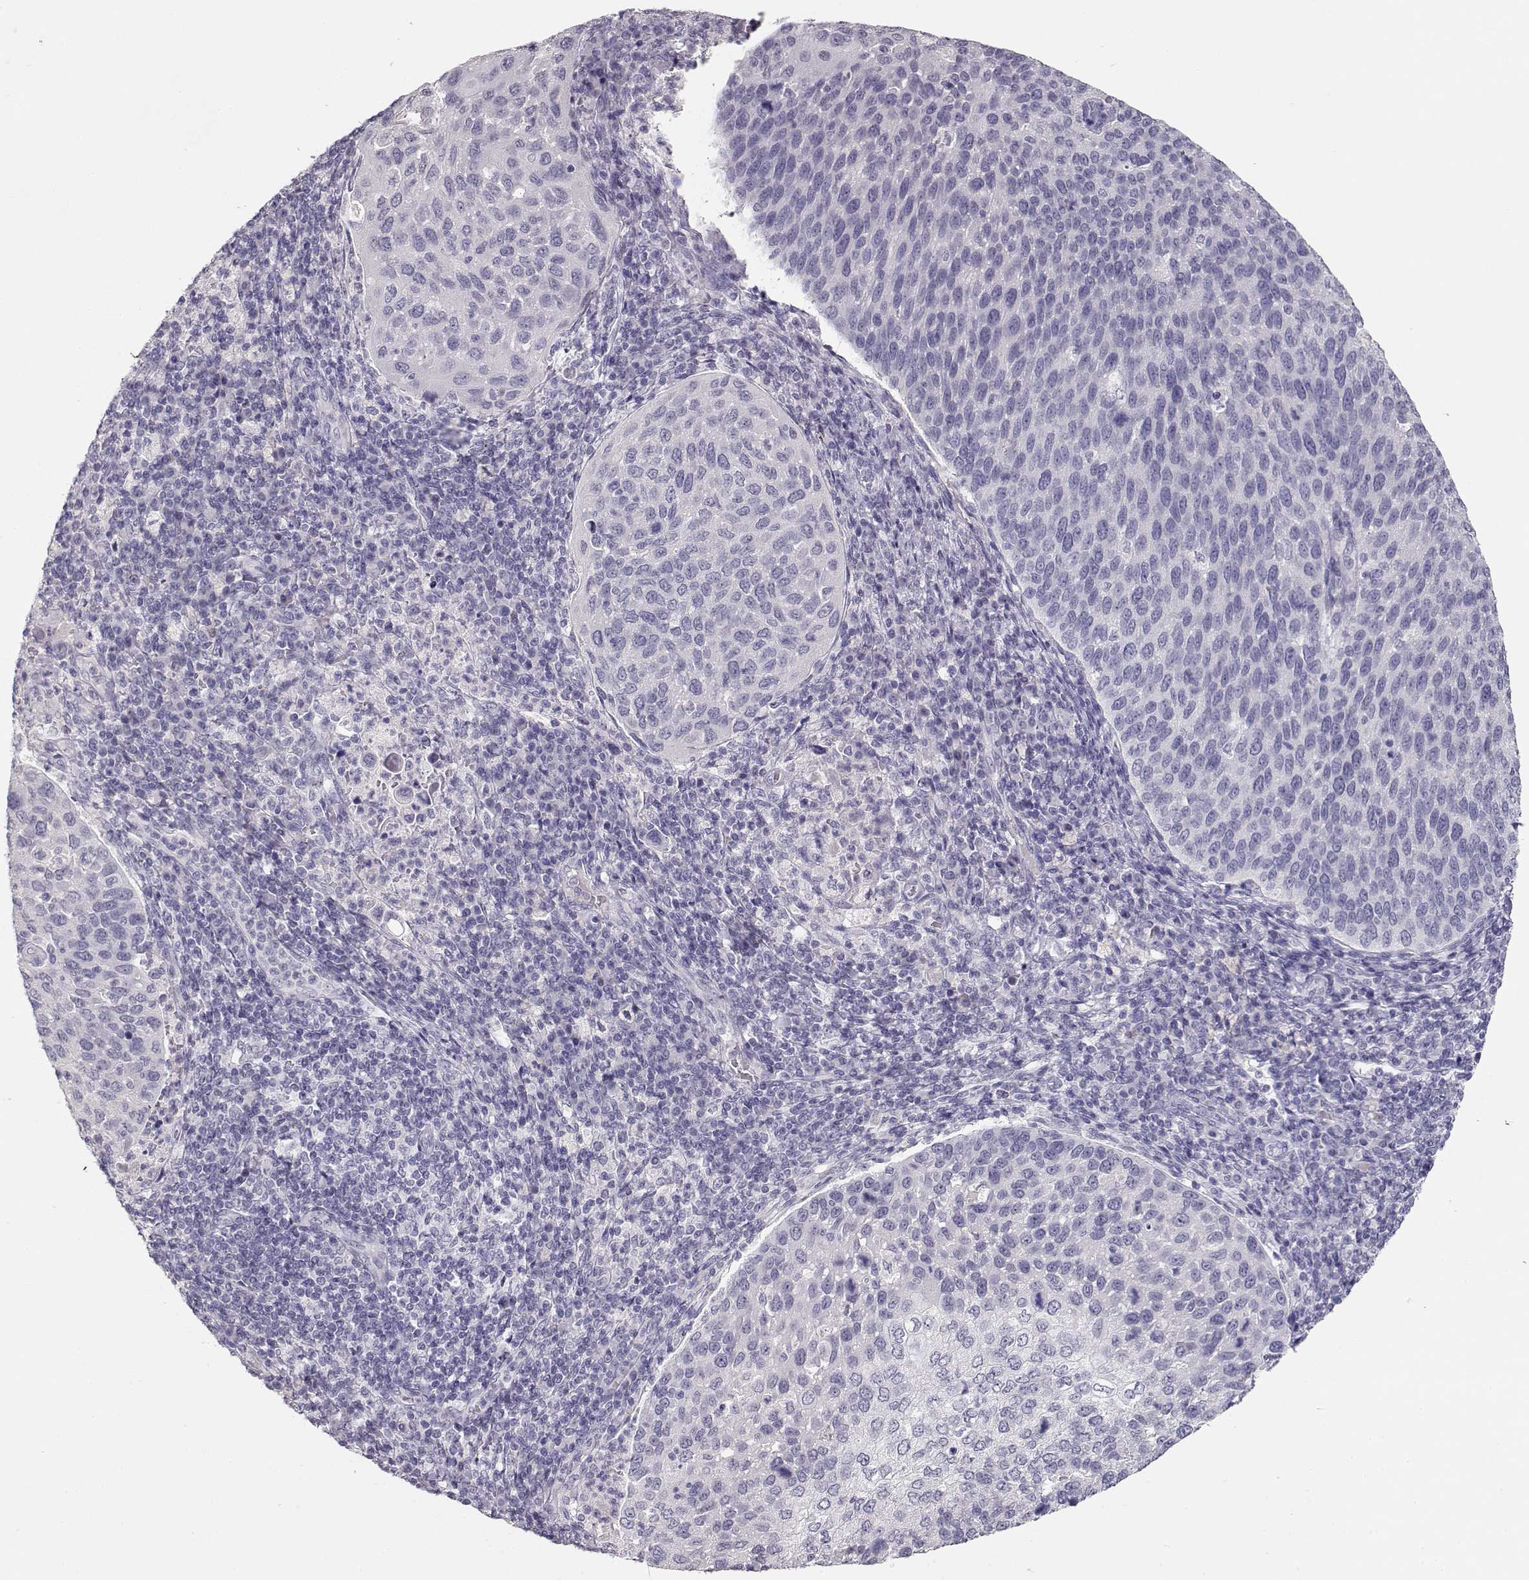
{"staining": {"intensity": "negative", "quantity": "none", "location": "none"}, "tissue": "cervical cancer", "cell_type": "Tumor cells", "image_type": "cancer", "snomed": [{"axis": "morphology", "description": "Squamous cell carcinoma, NOS"}, {"axis": "topography", "description": "Cervix"}], "caption": "Photomicrograph shows no protein expression in tumor cells of cervical cancer (squamous cell carcinoma) tissue.", "gene": "MAGEC1", "patient": {"sex": "female", "age": 54}}